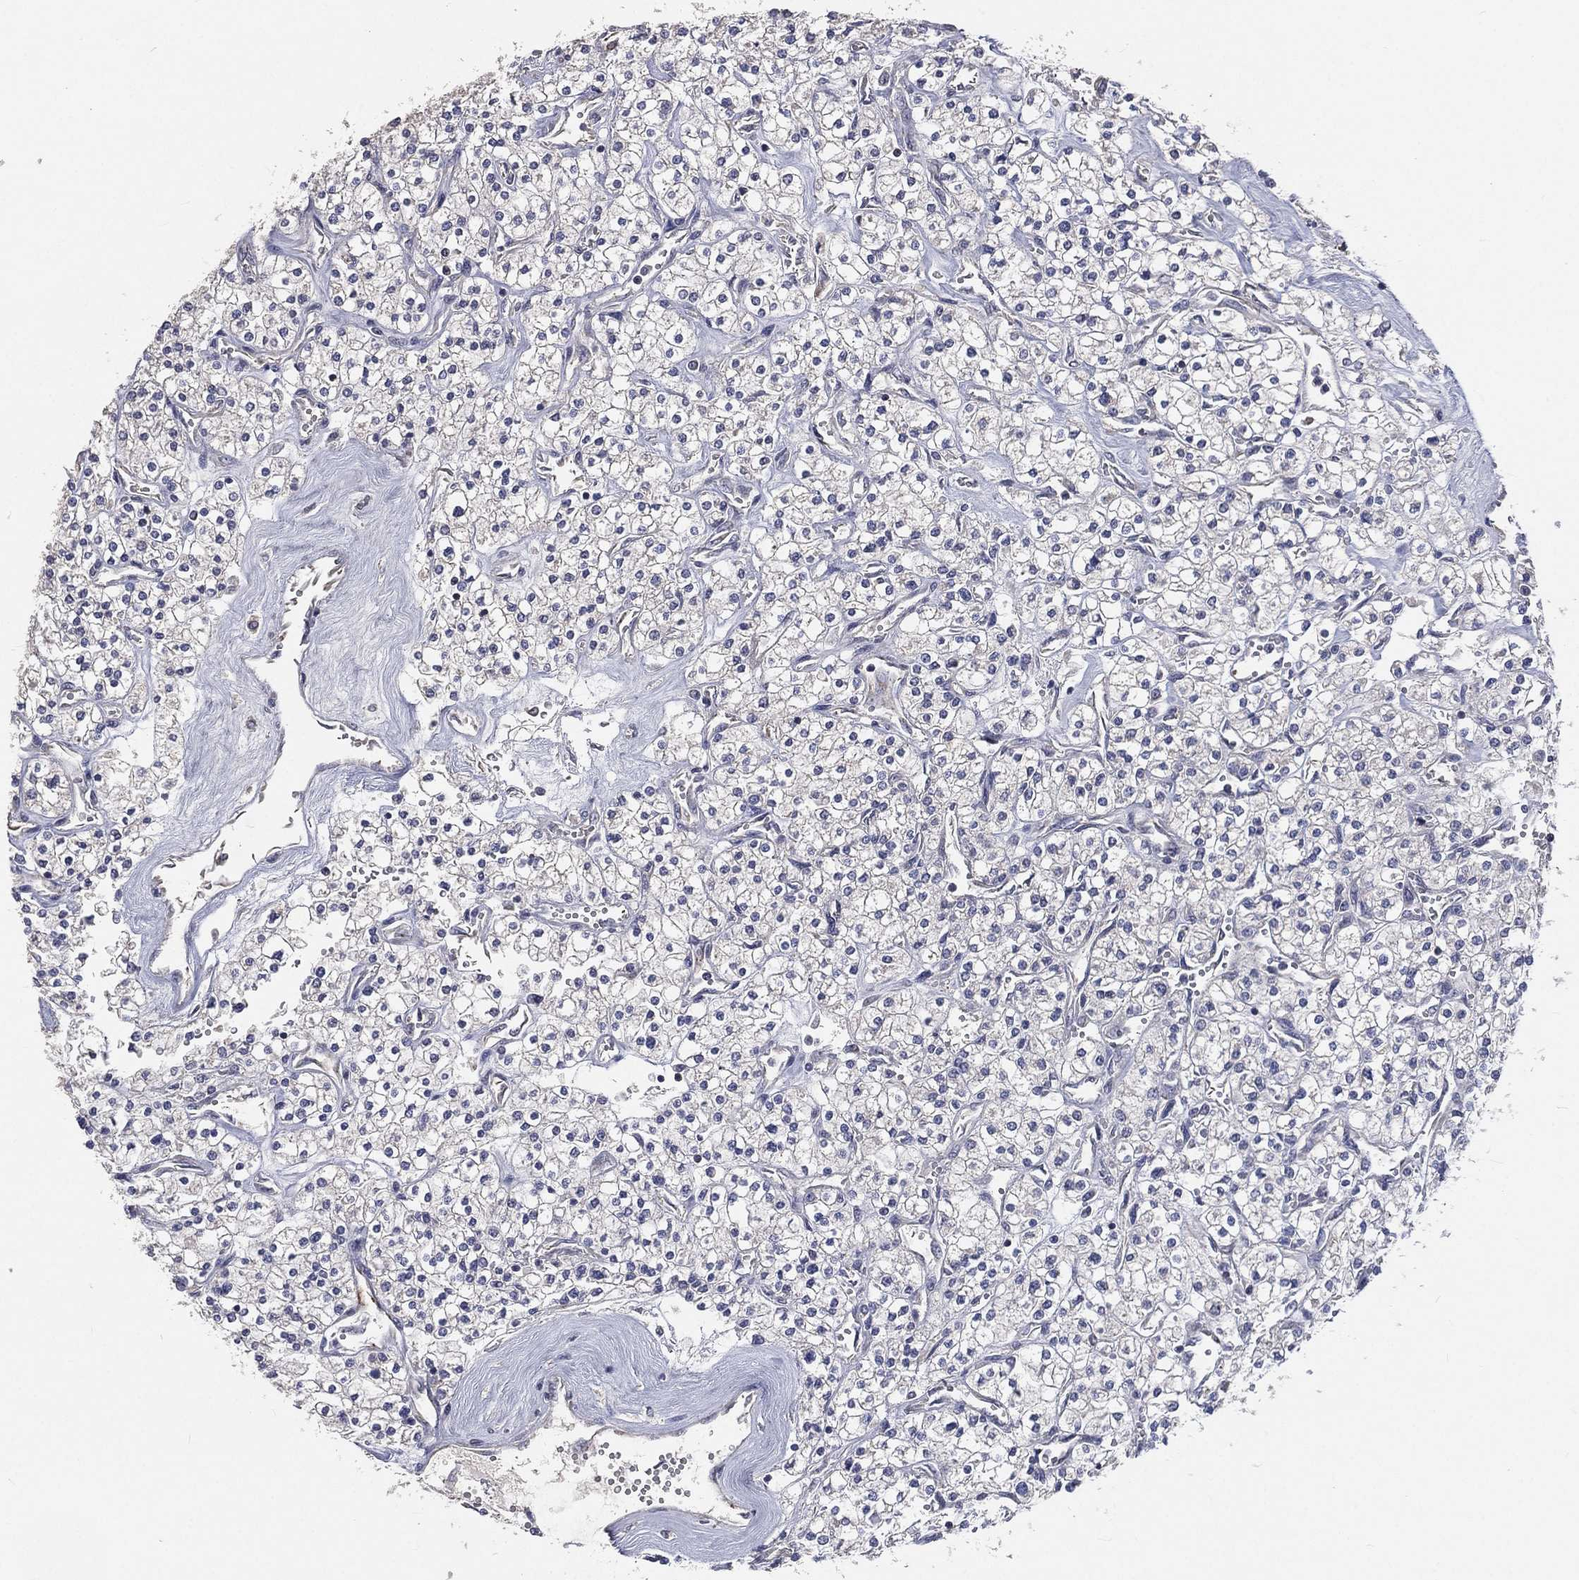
{"staining": {"intensity": "negative", "quantity": "none", "location": "none"}, "tissue": "renal cancer", "cell_type": "Tumor cells", "image_type": "cancer", "snomed": [{"axis": "morphology", "description": "Adenocarcinoma, NOS"}, {"axis": "topography", "description": "Kidney"}], "caption": "Tumor cells show no significant protein expression in adenocarcinoma (renal). (DAB immunohistochemistry, high magnification).", "gene": "CROCC", "patient": {"sex": "male", "age": 80}}